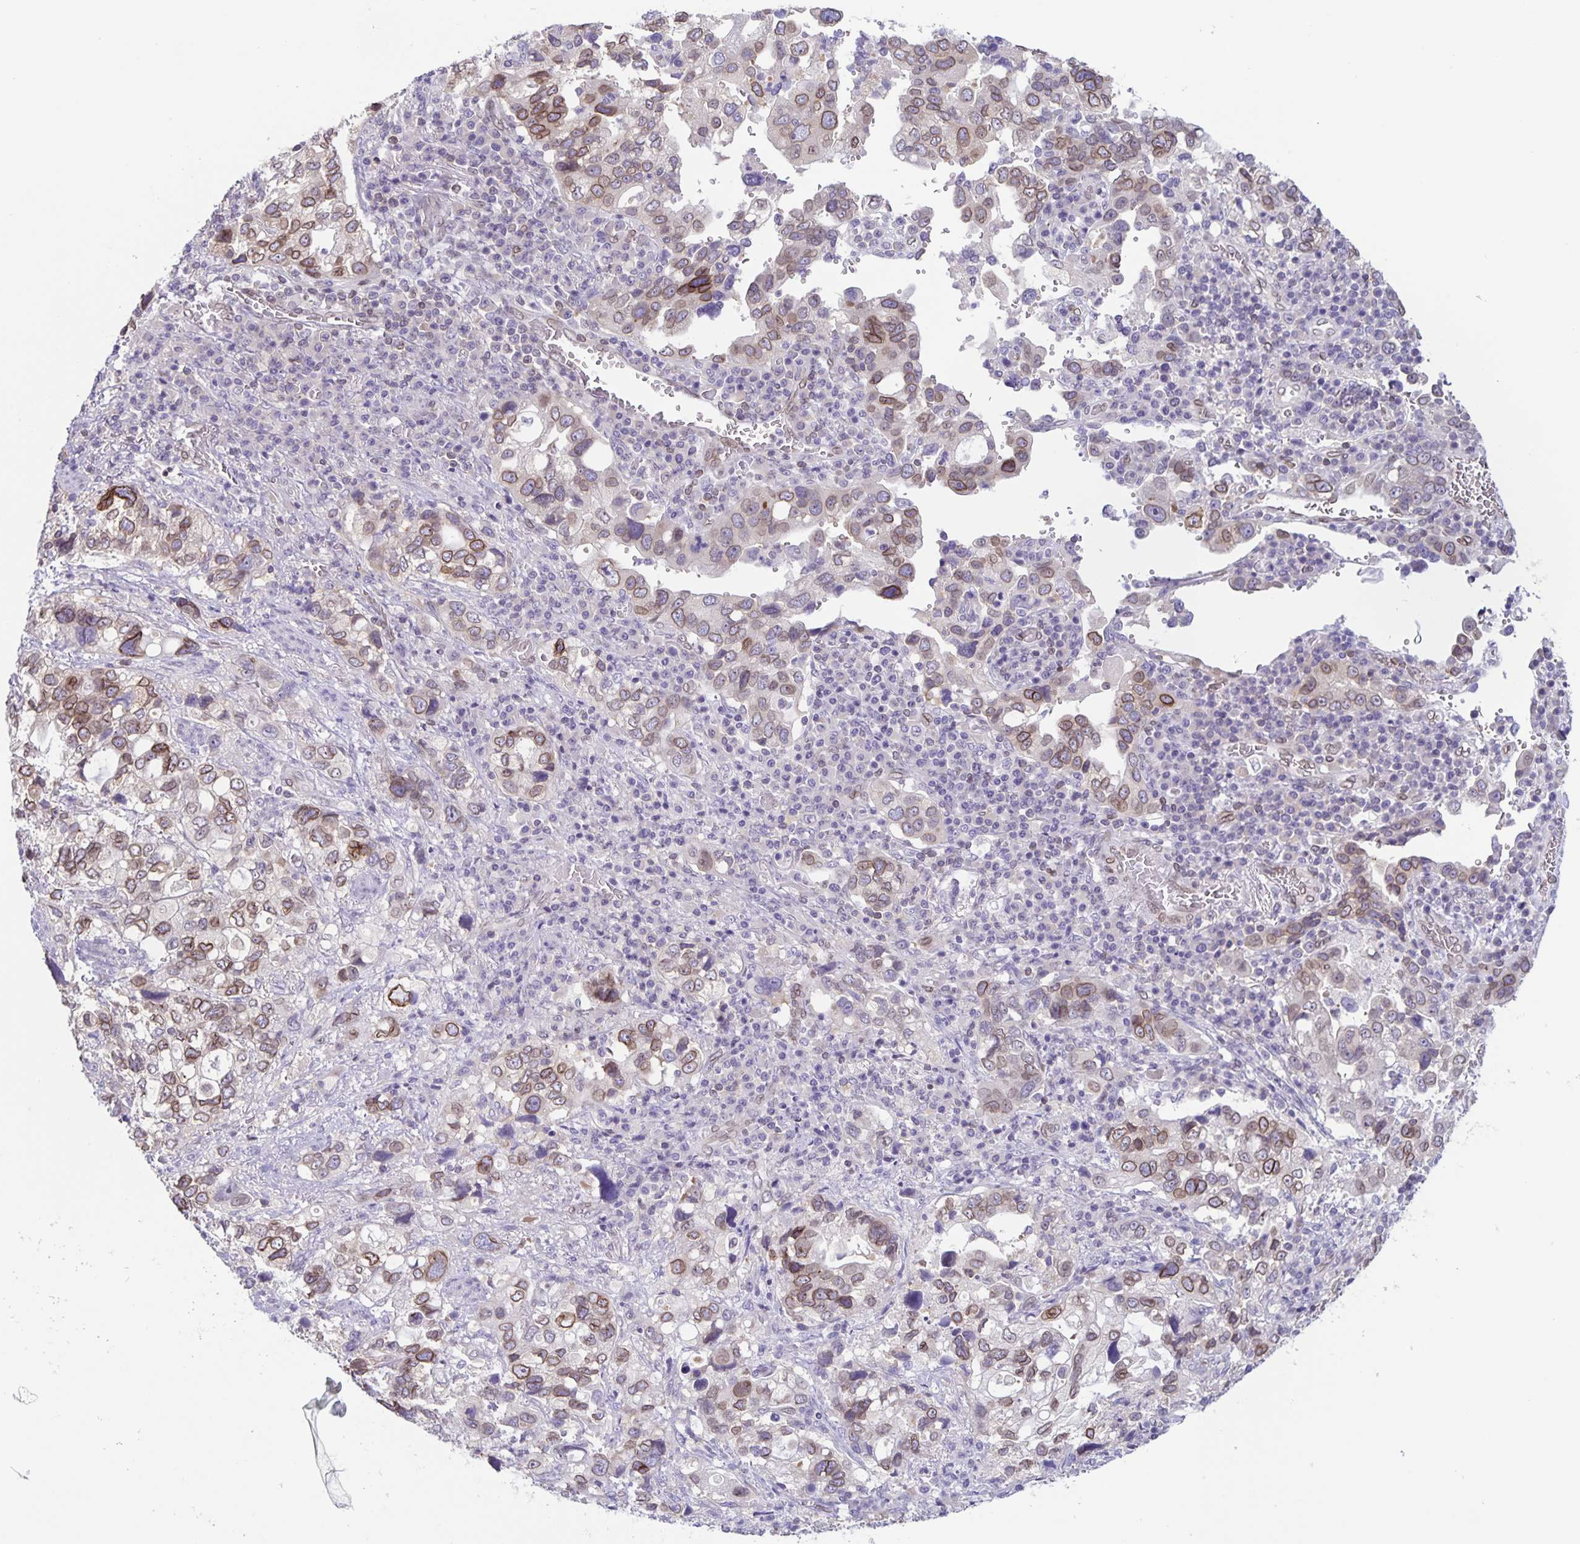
{"staining": {"intensity": "moderate", "quantity": "25%-75%", "location": "cytoplasmic/membranous,nuclear"}, "tissue": "stomach cancer", "cell_type": "Tumor cells", "image_type": "cancer", "snomed": [{"axis": "morphology", "description": "Adenocarcinoma, NOS"}, {"axis": "topography", "description": "Stomach, upper"}], "caption": "There is medium levels of moderate cytoplasmic/membranous and nuclear positivity in tumor cells of stomach cancer (adenocarcinoma), as demonstrated by immunohistochemical staining (brown color).", "gene": "SYNE2", "patient": {"sex": "female", "age": 81}}